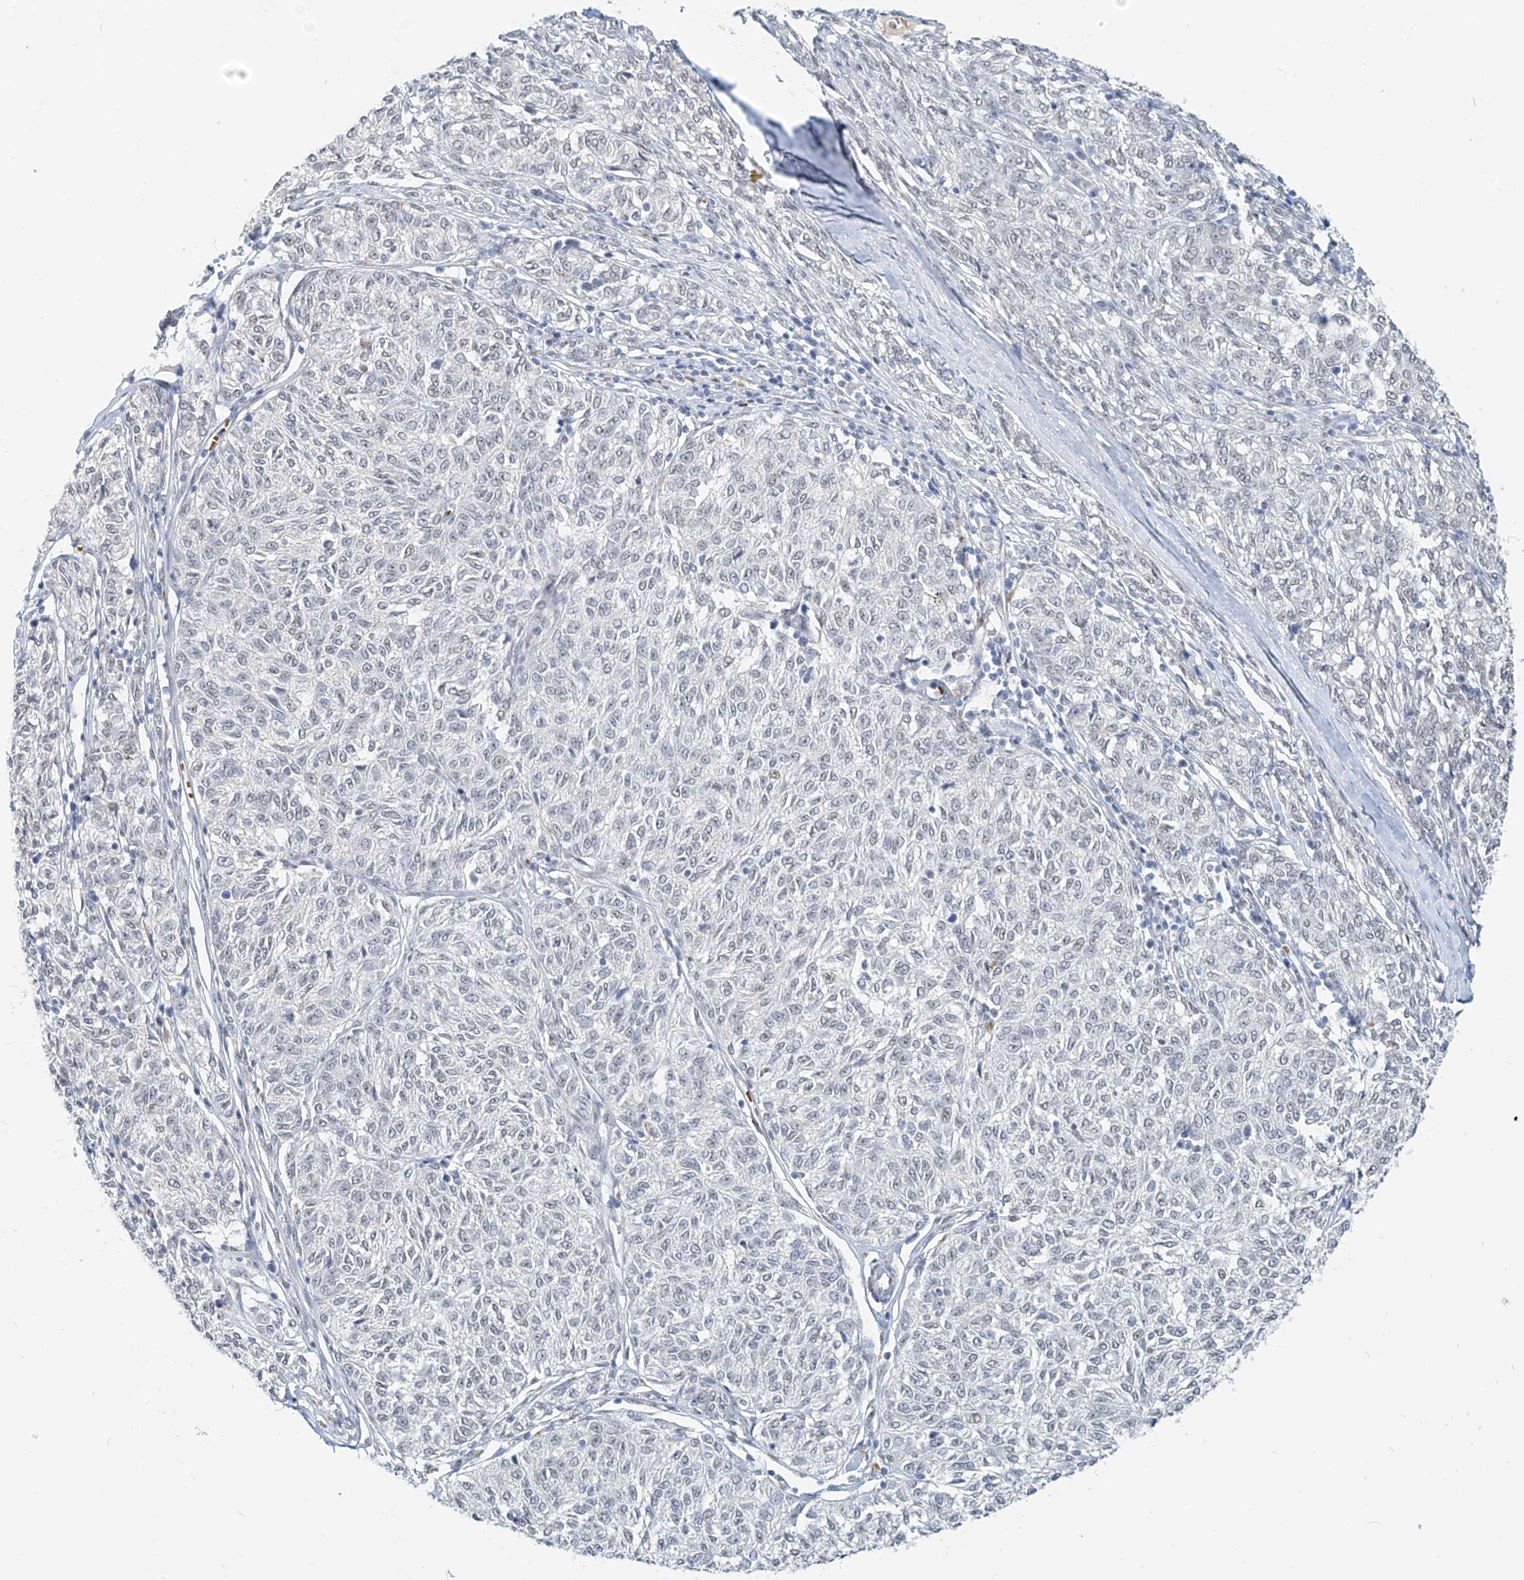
{"staining": {"intensity": "weak", "quantity": "<25%", "location": "nuclear"}, "tissue": "melanoma", "cell_type": "Tumor cells", "image_type": "cancer", "snomed": [{"axis": "morphology", "description": "Malignant melanoma, NOS"}, {"axis": "topography", "description": "Skin"}], "caption": "Immunohistochemistry of human melanoma reveals no expression in tumor cells.", "gene": "SASH1", "patient": {"sex": "female", "age": 72}}